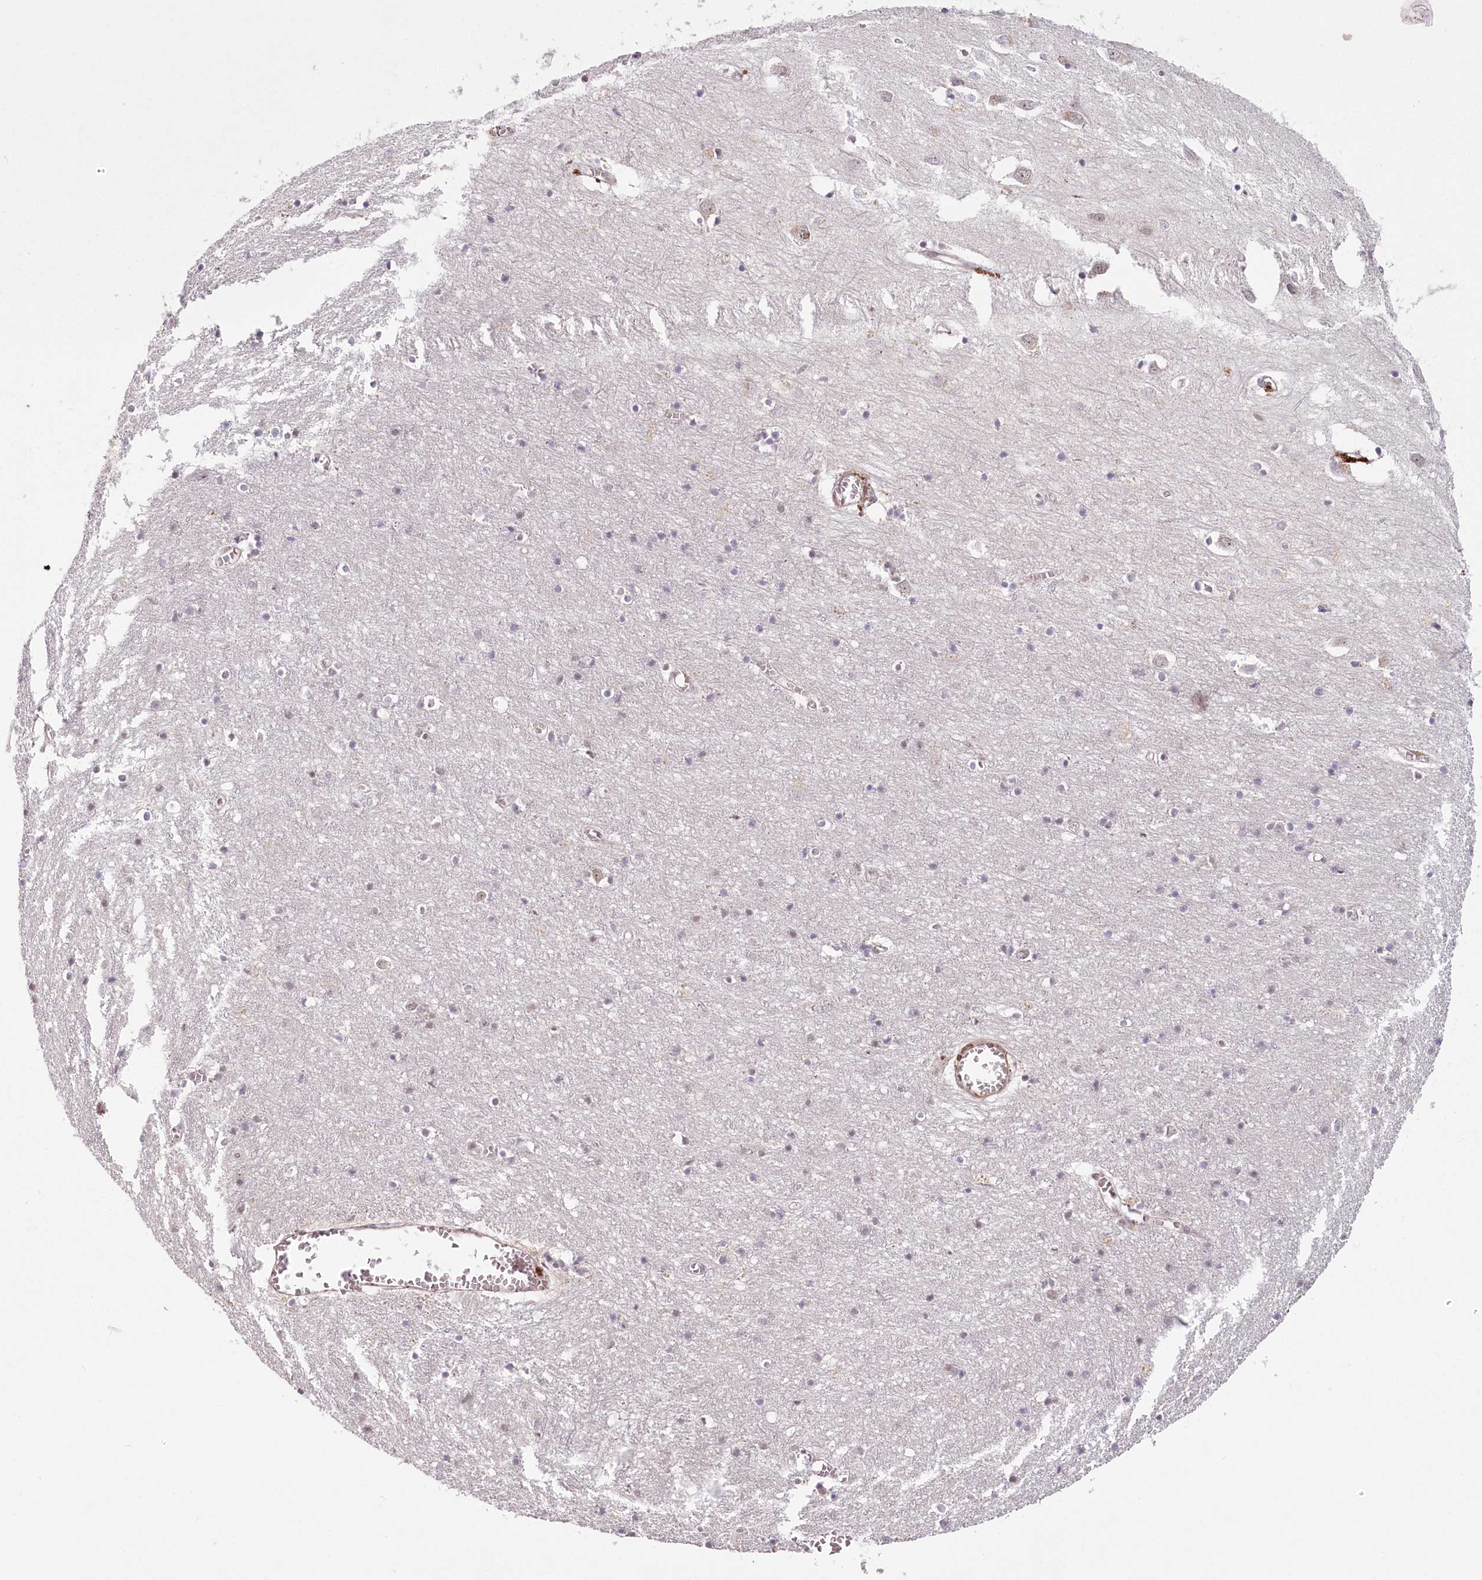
{"staining": {"intensity": "weak", "quantity": "25%-75%", "location": "nuclear"}, "tissue": "cerebral cortex", "cell_type": "Endothelial cells", "image_type": "normal", "snomed": [{"axis": "morphology", "description": "Normal tissue, NOS"}, {"axis": "topography", "description": "Cerebral cortex"}], "caption": "High-power microscopy captured an IHC photomicrograph of normal cerebral cortex, revealing weak nuclear expression in approximately 25%-75% of endothelial cells.", "gene": "FAM204A", "patient": {"sex": "female", "age": 64}}